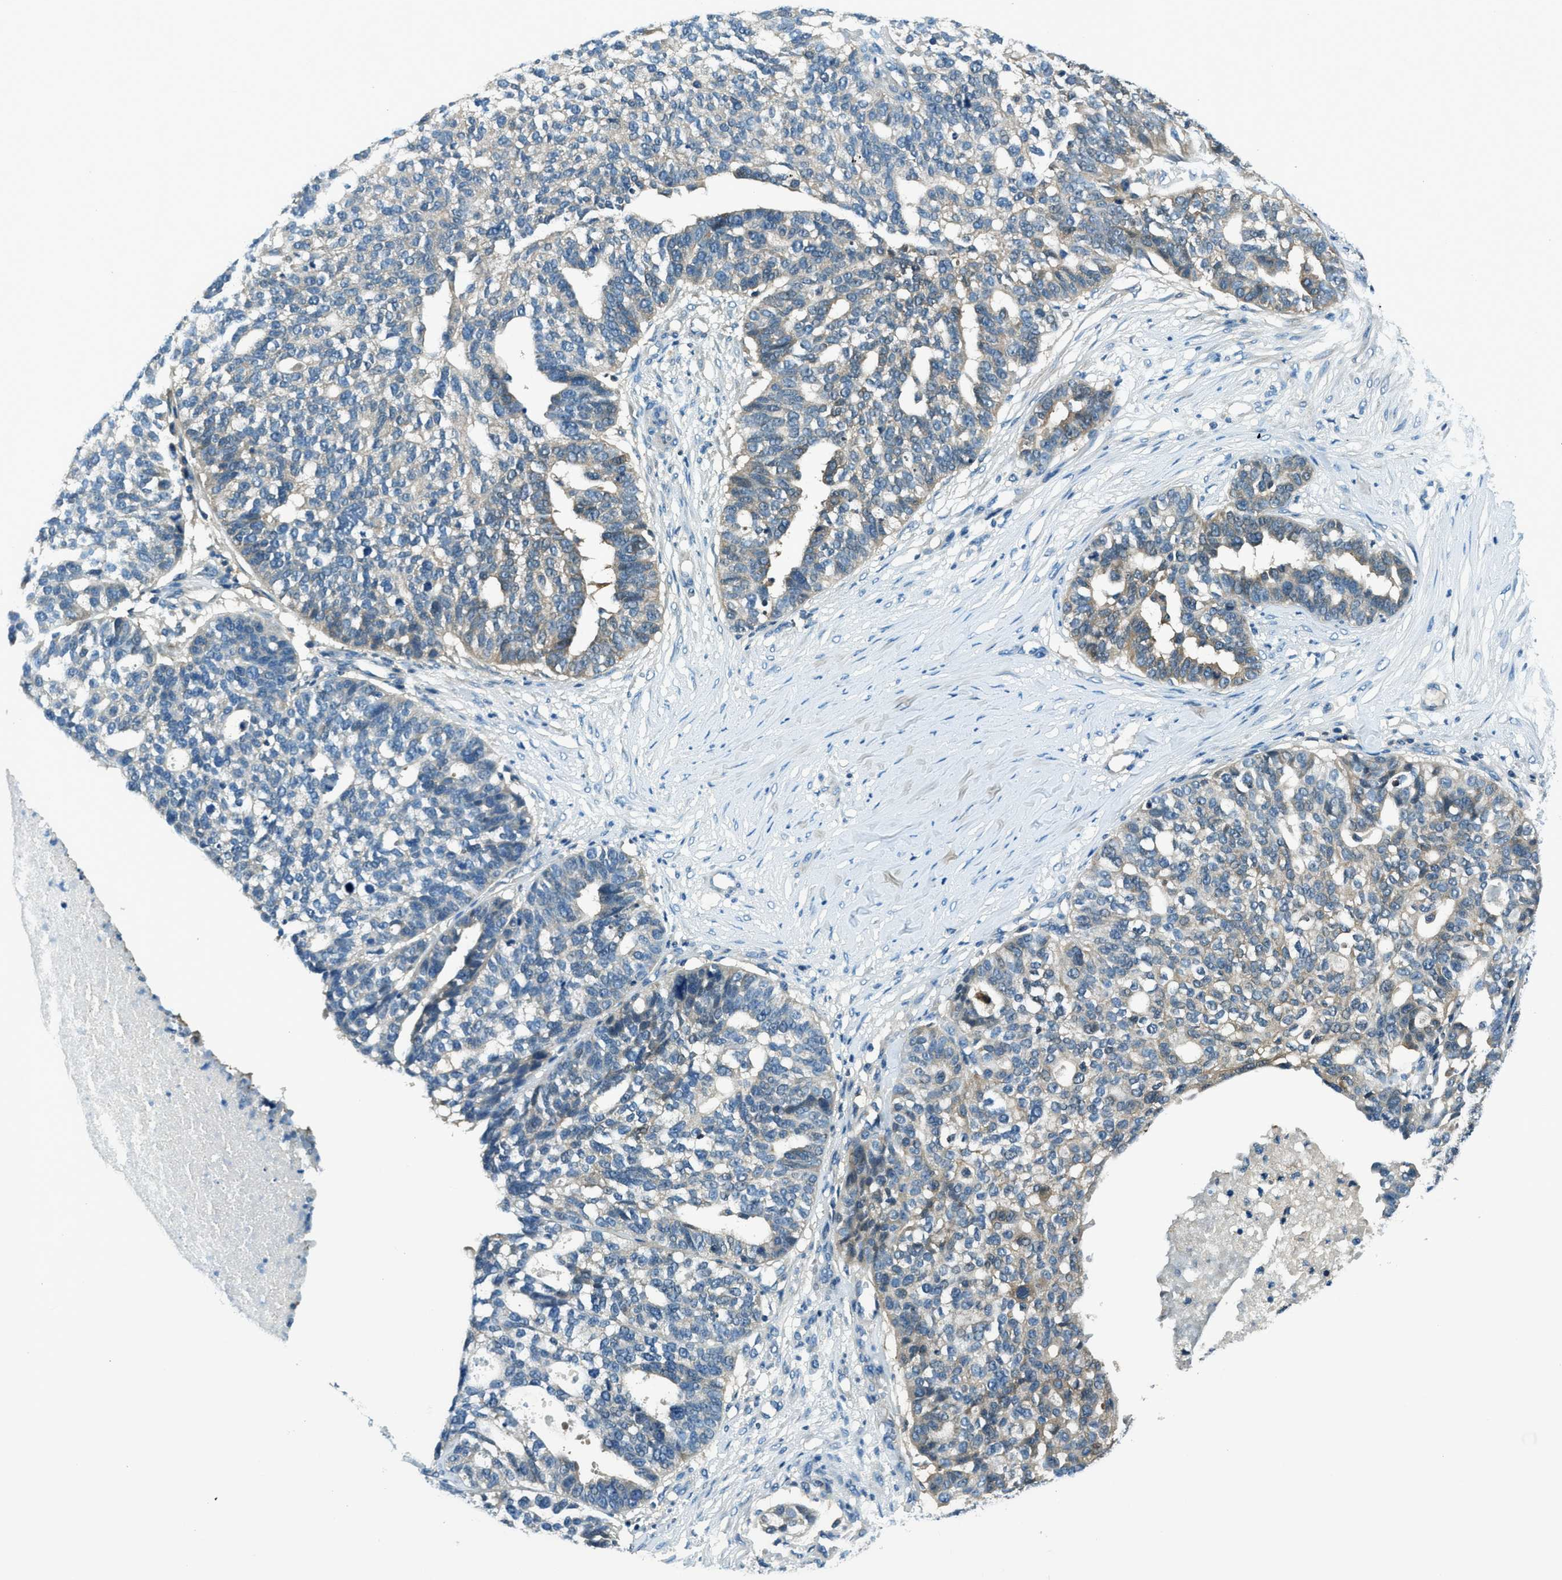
{"staining": {"intensity": "weak", "quantity": "<25%", "location": "cytoplasmic/membranous"}, "tissue": "ovarian cancer", "cell_type": "Tumor cells", "image_type": "cancer", "snomed": [{"axis": "morphology", "description": "Cystadenocarcinoma, serous, NOS"}, {"axis": "topography", "description": "Ovary"}], "caption": "Tumor cells are negative for brown protein staining in serous cystadenocarcinoma (ovarian).", "gene": "HEBP2", "patient": {"sex": "female", "age": 59}}